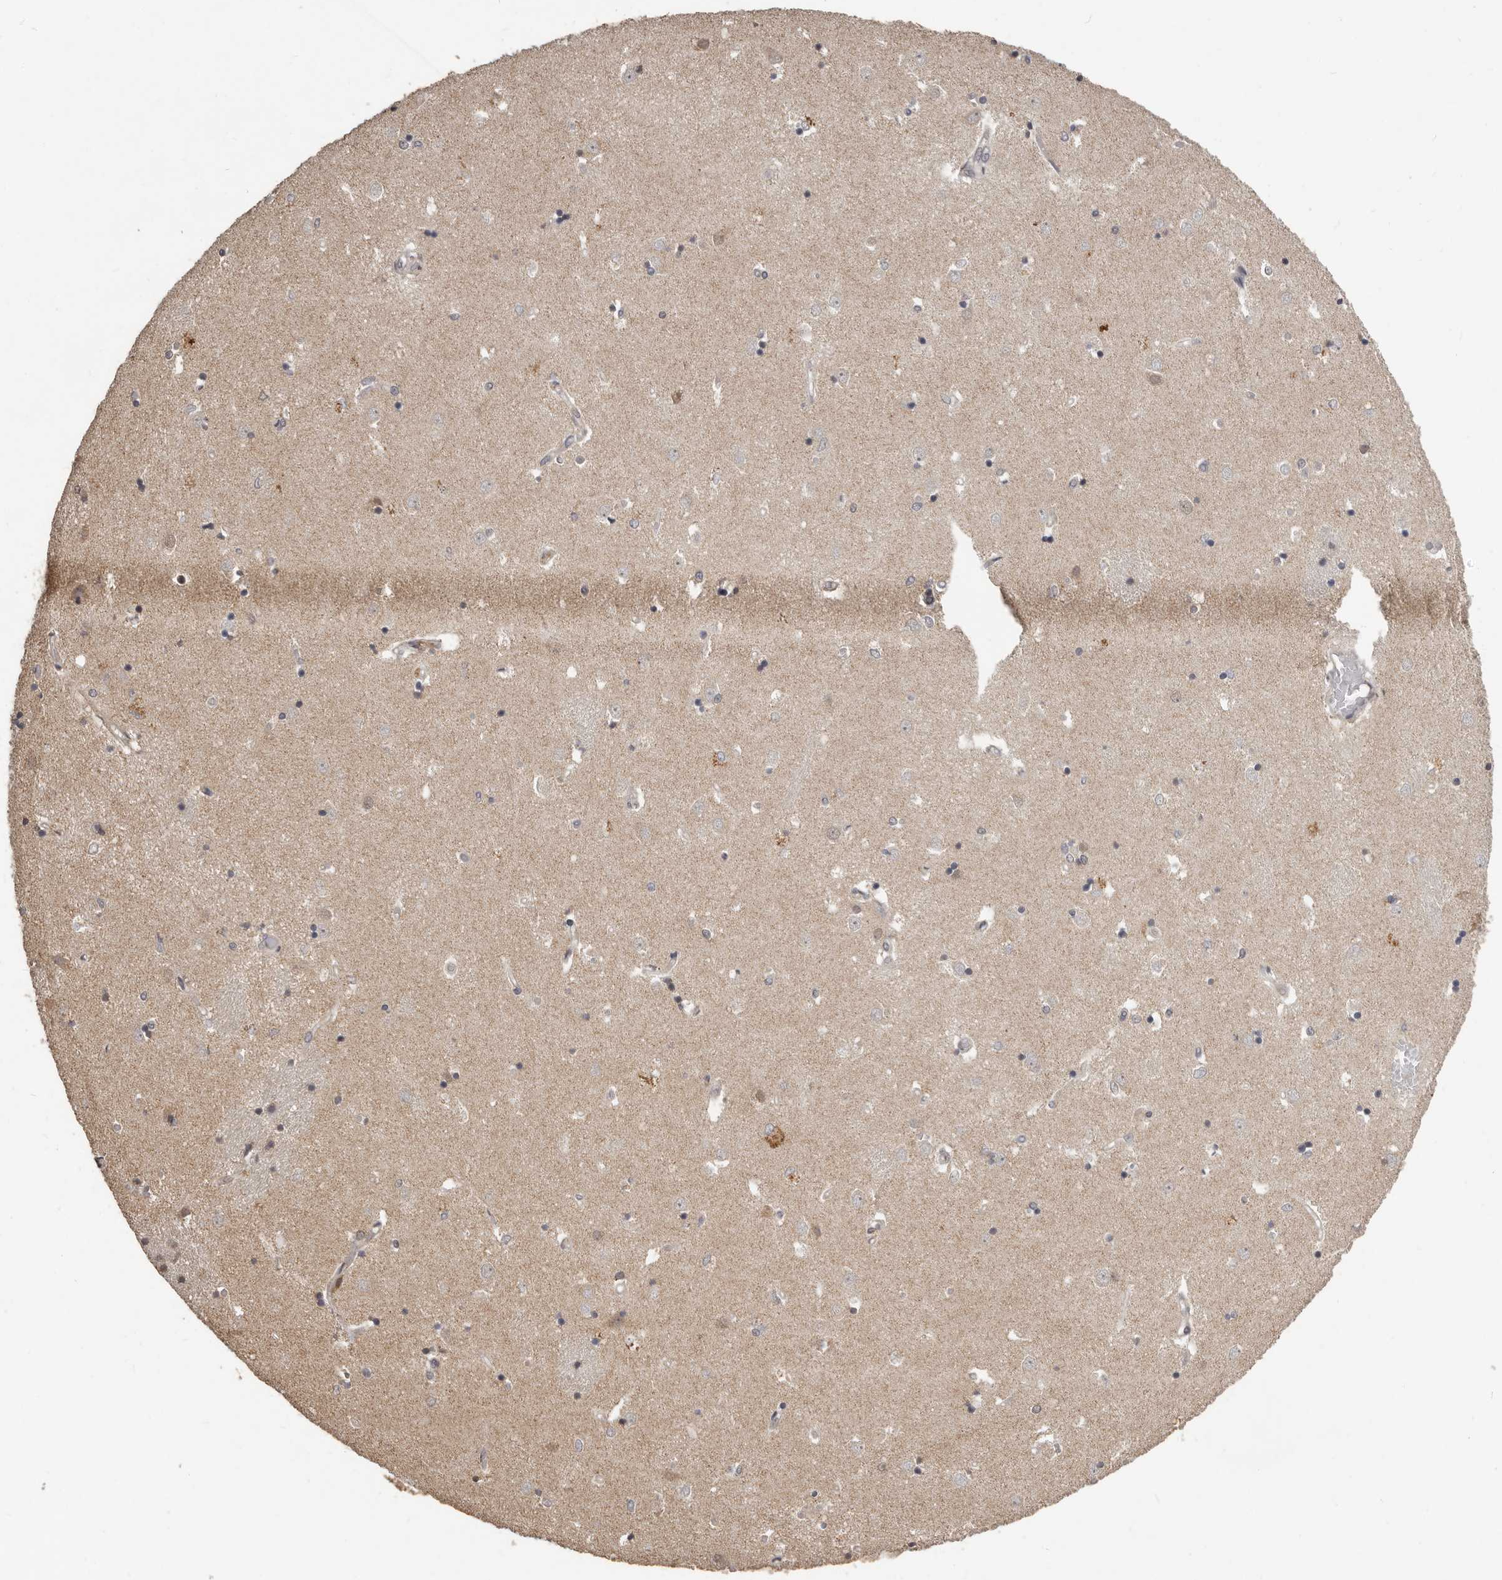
{"staining": {"intensity": "moderate", "quantity": "<25%", "location": "cytoplasmic/membranous,nuclear"}, "tissue": "caudate", "cell_type": "Glial cells", "image_type": "normal", "snomed": [{"axis": "morphology", "description": "Normal tissue, NOS"}, {"axis": "topography", "description": "Lateral ventricle wall"}], "caption": "IHC micrograph of benign human caudate stained for a protein (brown), which exhibits low levels of moderate cytoplasmic/membranous,nuclear positivity in about <25% of glial cells.", "gene": "ZFP14", "patient": {"sex": "male", "age": 45}}